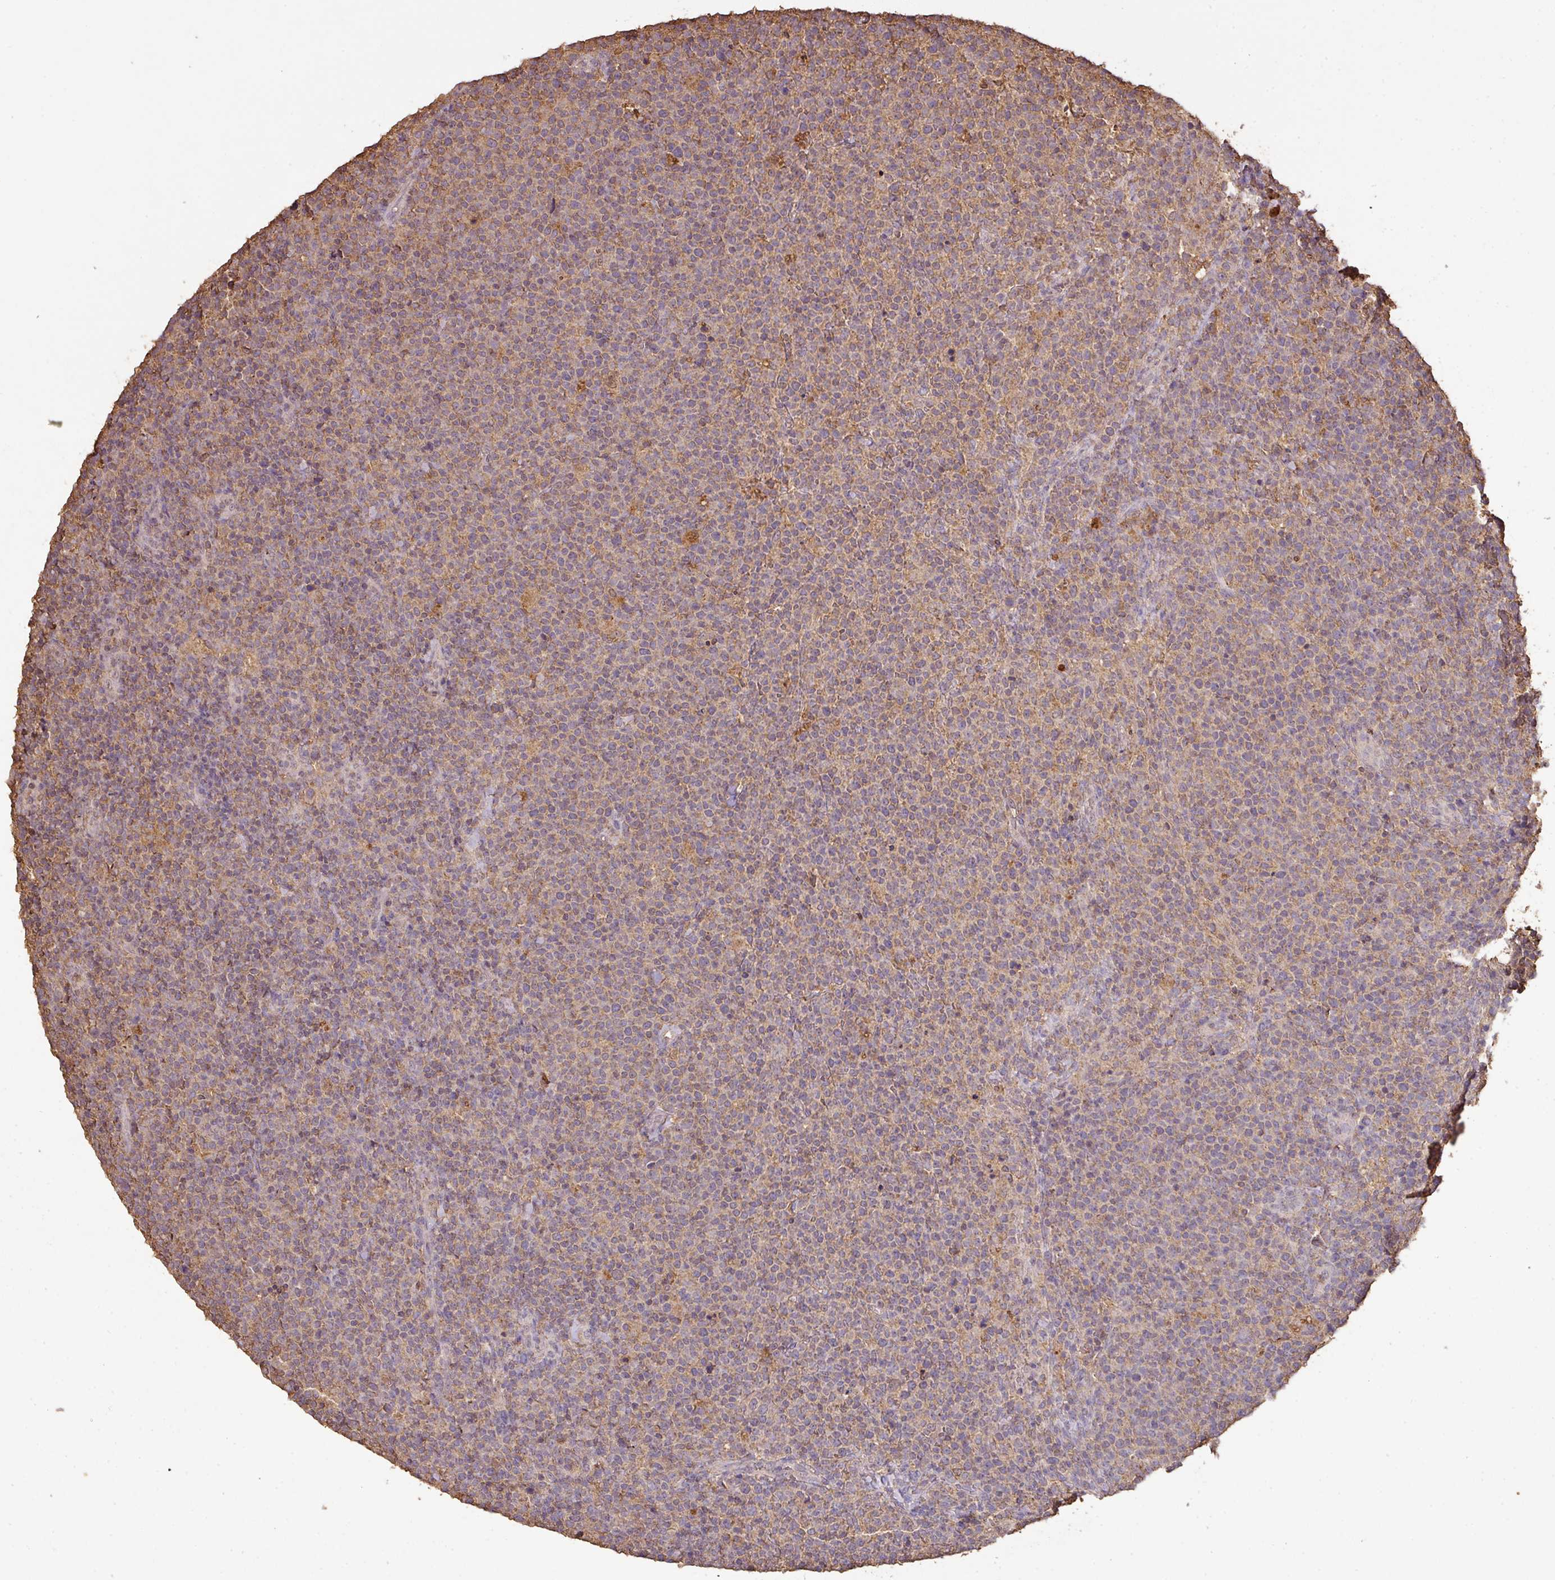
{"staining": {"intensity": "weak", "quantity": "25%-75%", "location": "cytoplasmic/membranous"}, "tissue": "lymphoma", "cell_type": "Tumor cells", "image_type": "cancer", "snomed": [{"axis": "morphology", "description": "Malignant lymphoma, non-Hodgkin's type, High grade"}, {"axis": "topography", "description": "Lymph node"}], "caption": "High-magnification brightfield microscopy of lymphoma stained with DAB (brown) and counterstained with hematoxylin (blue). tumor cells exhibit weak cytoplasmic/membranous staining is identified in about25%-75% of cells. (DAB IHC, brown staining for protein, blue staining for nuclei).", "gene": "ATAT1", "patient": {"sex": "male", "age": 61}}